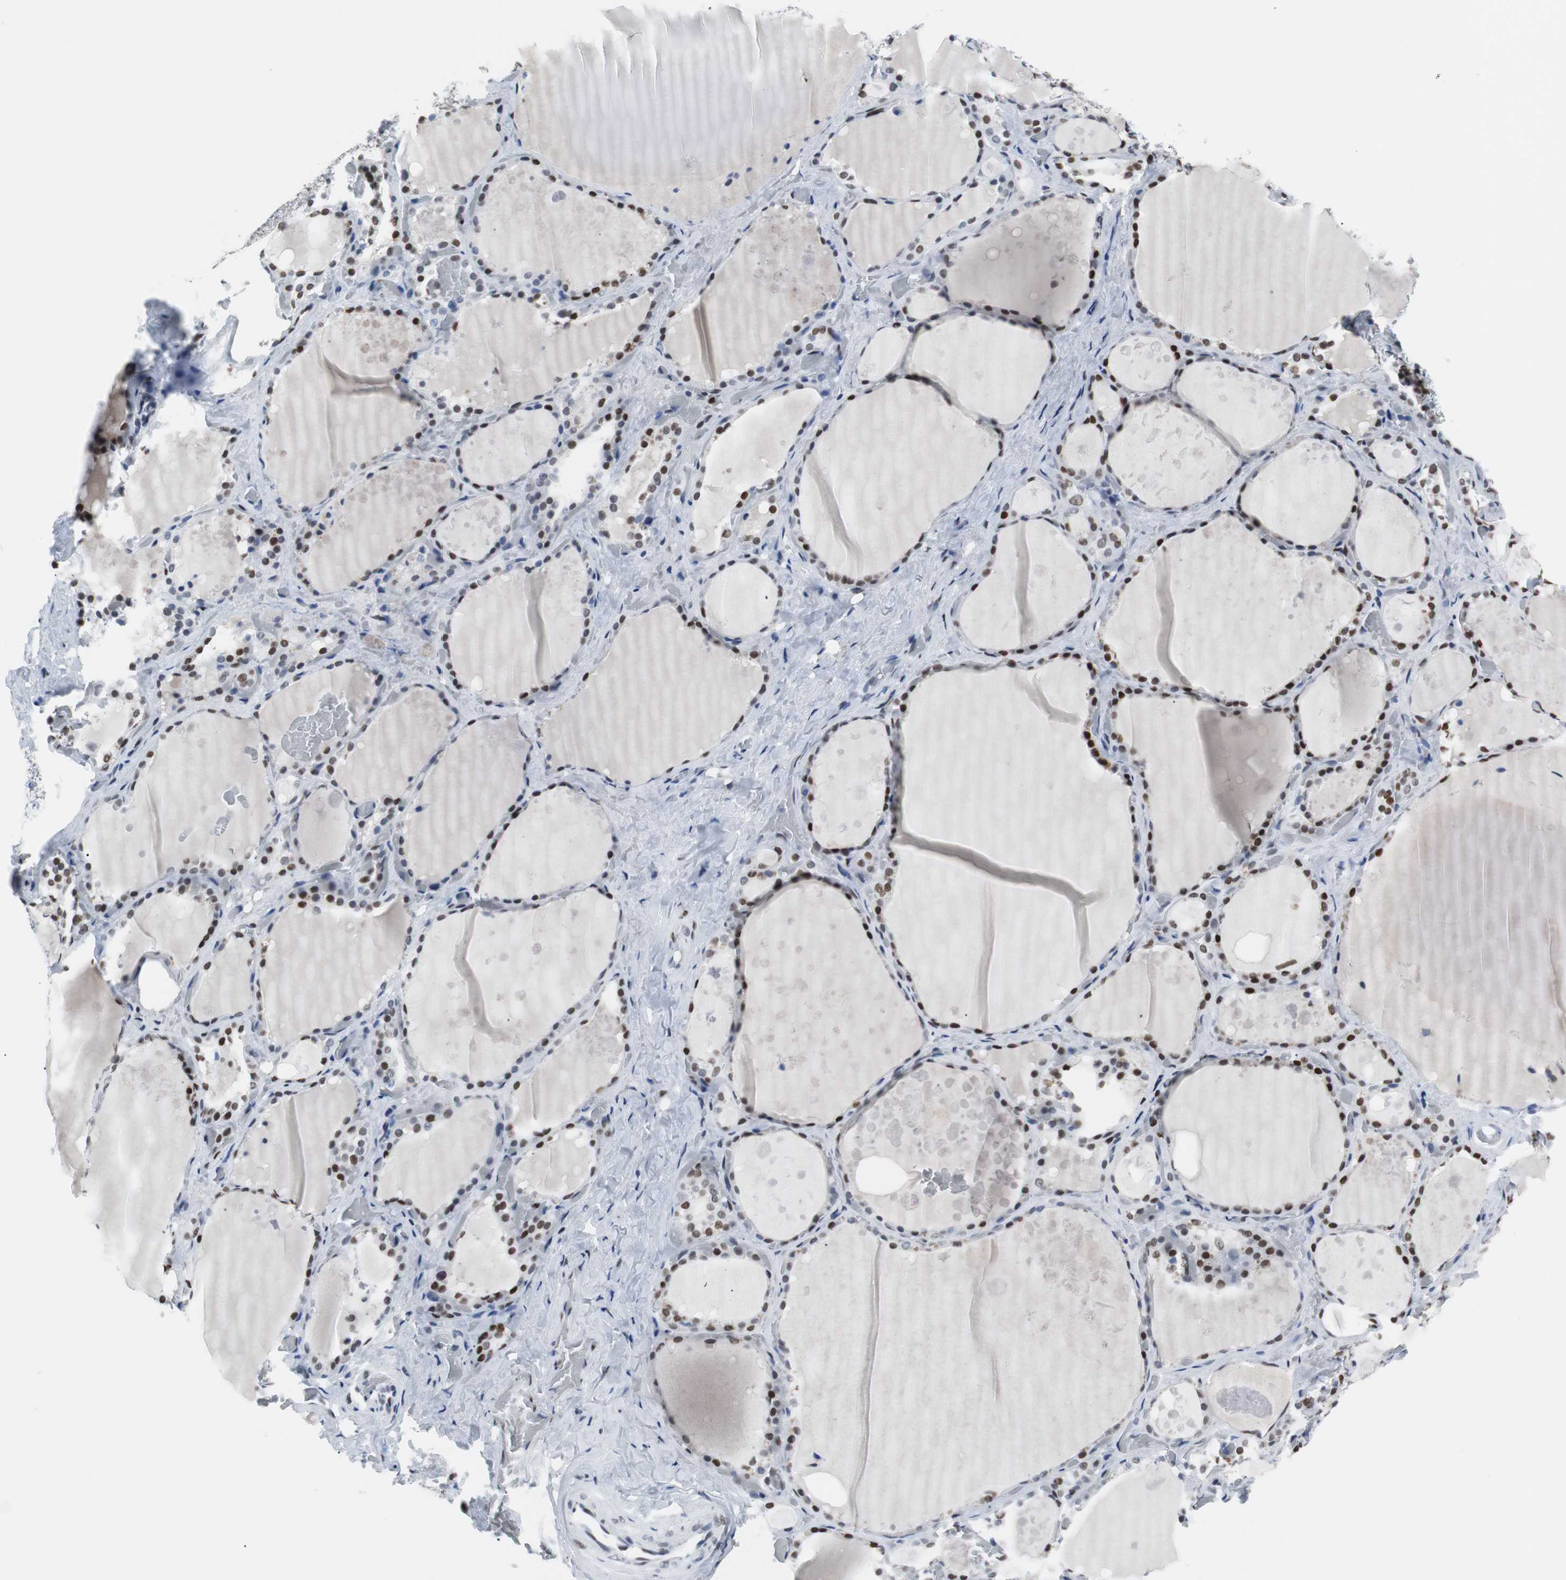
{"staining": {"intensity": "strong", "quantity": ">75%", "location": "nuclear"}, "tissue": "thyroid gland", "cell_type": "Glandular cells", "image_type": "normal", "snomed": [{"axis": "morphology", "description": "Normal tissue, NOS"}, {"axis": "topography", "description": "Thyroid gland"}], "caption": "Immunohistochemistry (IHC) photomicrograph of unremarkable thyroid gland: human thyroid gland stained using immunohistochemistry (IHC) demonstrates high levels of strong protein expression localized specifically in the nuclear of glandular cells, appearing as a nuclear brown color.", "gene": "JUN", "patient": {"sex": "male", "age": 61}}